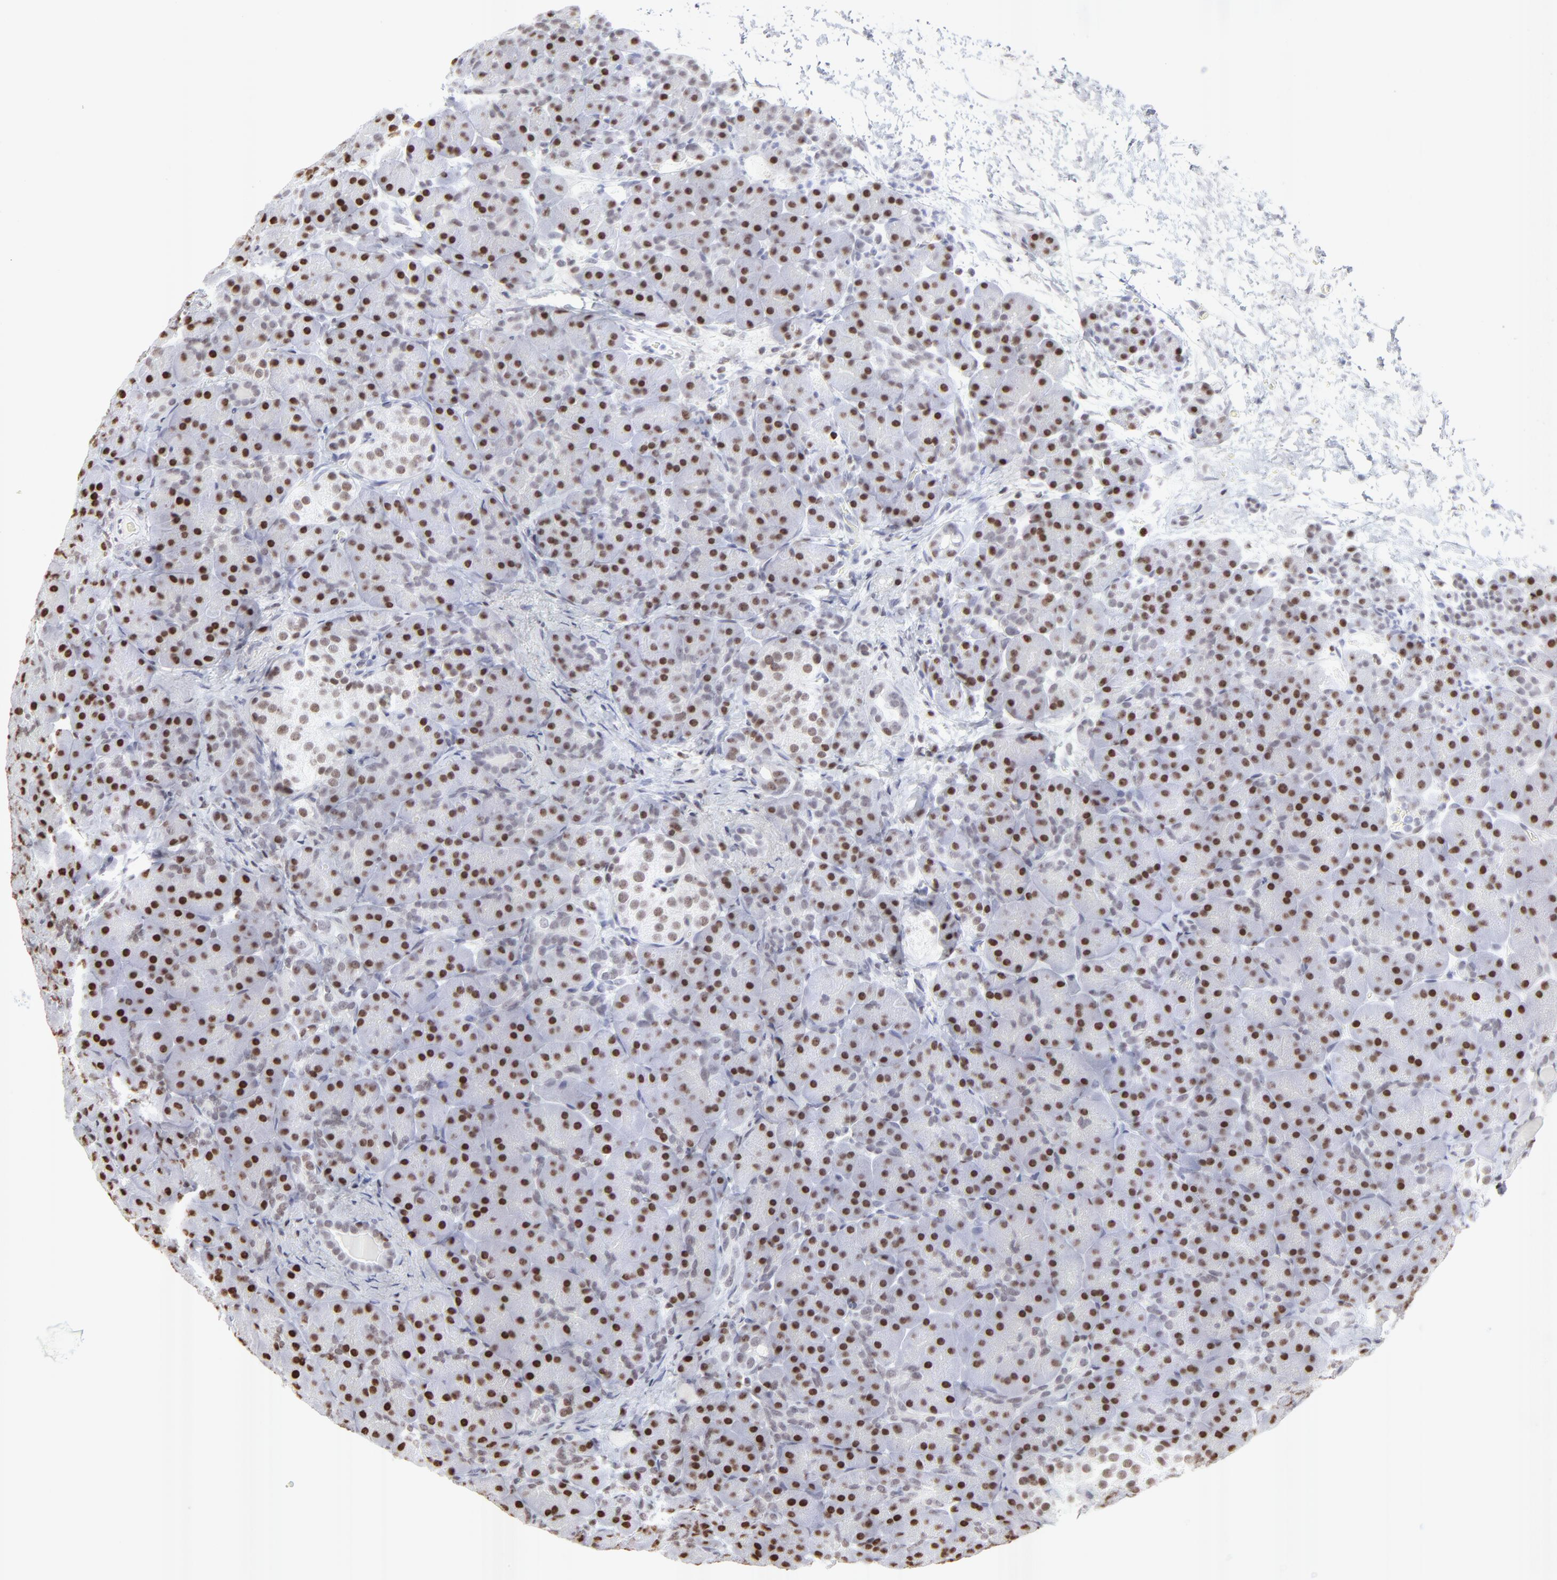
{"staining": {"intensity": "moderate", "quantity": ">75%", "location": "nuclear"}, "tissue": "pancreas", "cell_type": "Exocrine glandular cells", "image_type": "normal", "snomed": [{"axis": "morphology", "description": "Normal tissue, NOS"}, {"axis": "topography", "description": "Pancreas"}], "caption": "Immunohistochemistry (IHC) staining of benign pancreas, which displays medium levels of moderate nuclear staining in approximately >75% of exocrine glandular cells indicating moderate nuclear protein expression. The staining was performed using DAB (brown) for protein detection and nuclei were counterstained in hematoxylin (blue).", "gene": "PARP1", "patient": {"sex": "male", "age": 66}}